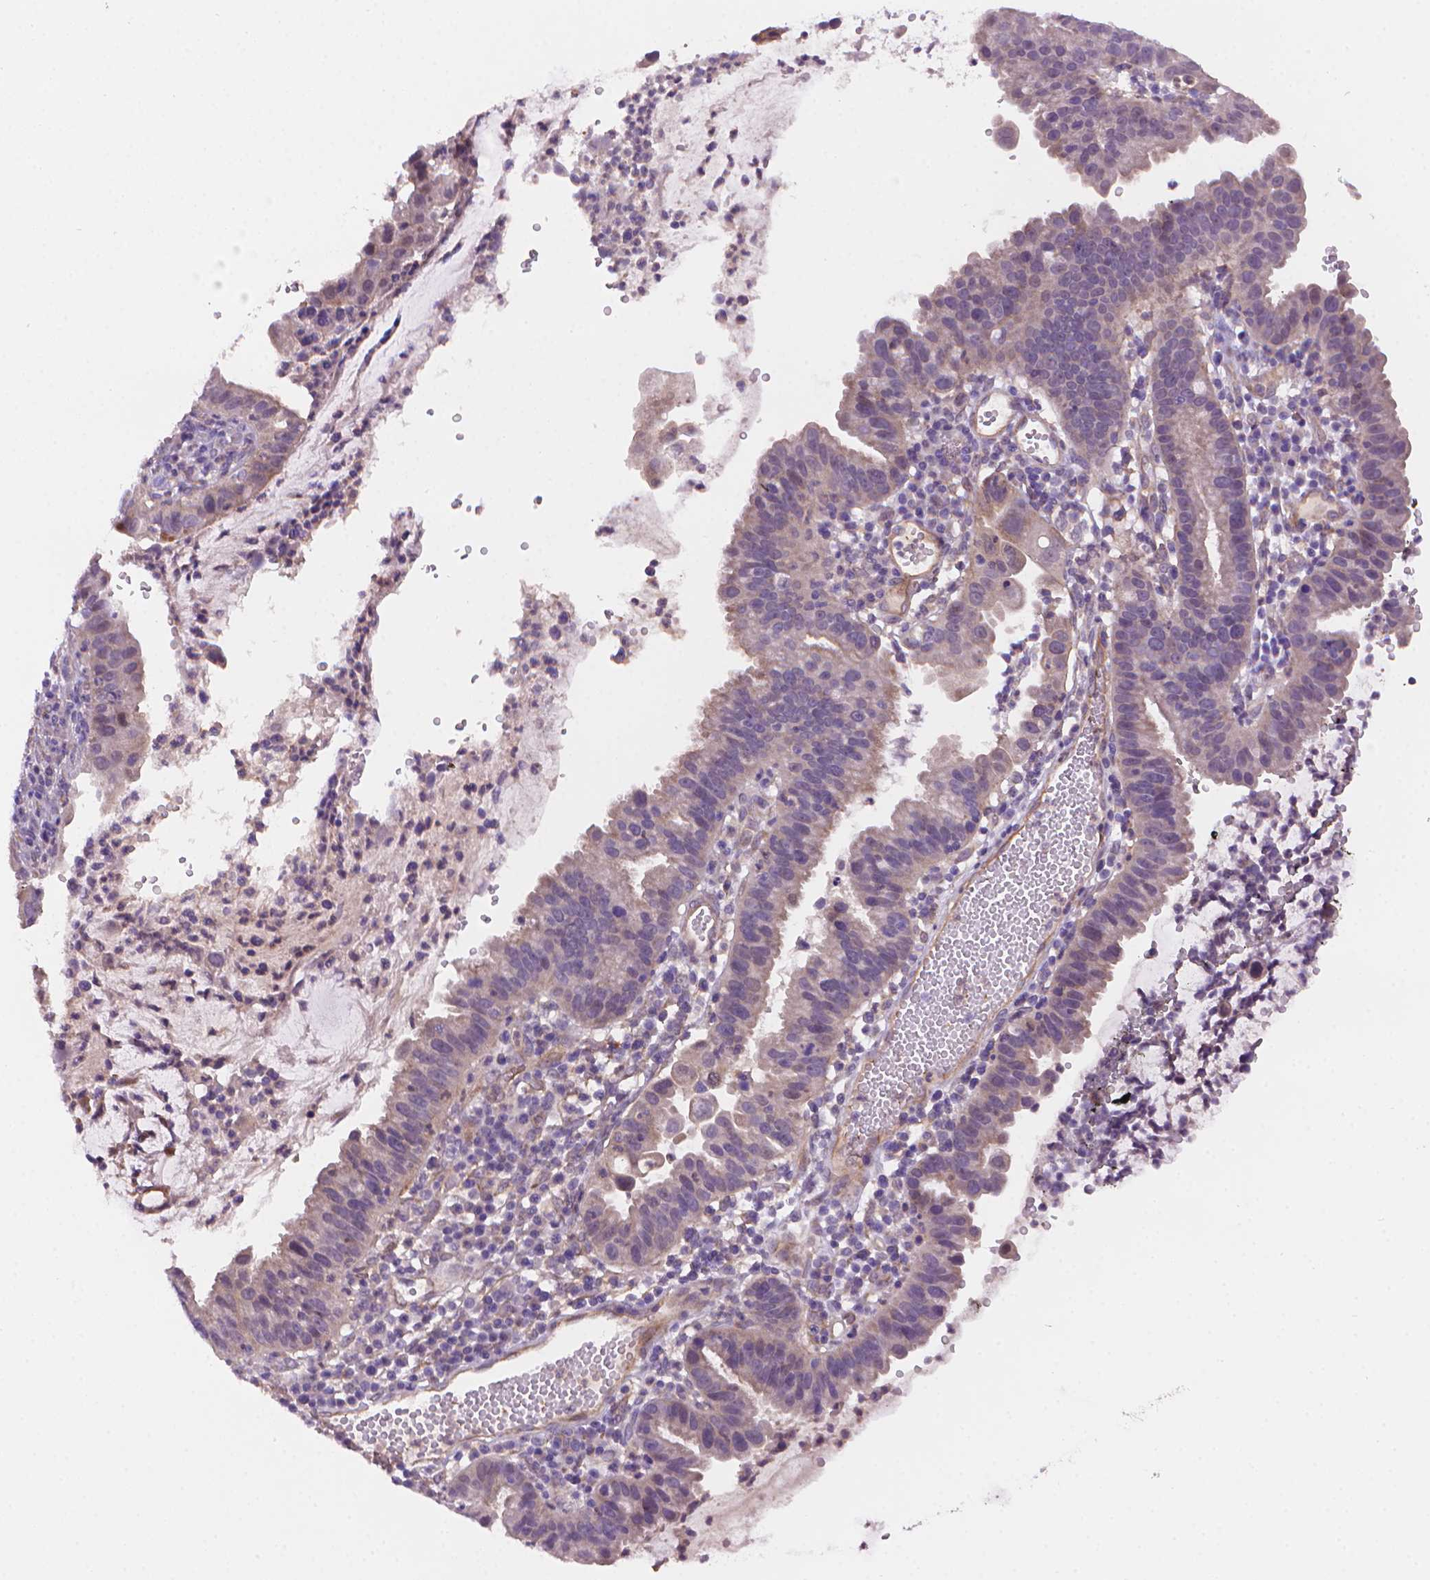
{"staining": {"intensity": "weak", "quantity": "<25%", "location": "cytoplasmic/membranous"}, "tissue": "cervical cancer", "cell_type": "Tumor cells", "image_type": "cancer", "snomed": [{"axis": "morphology", "description": "Adenocarcinoma, NOS"}, {"axis": "topography", "description": "Cervix"}], "caption": "Tumor cells are negative for brown protein staining in cervical cancer (adenocarcinoma). Nuclei are stained in blue.", "gene": "AMMECR1", "patient": {"sex": "female", "age": 34}}